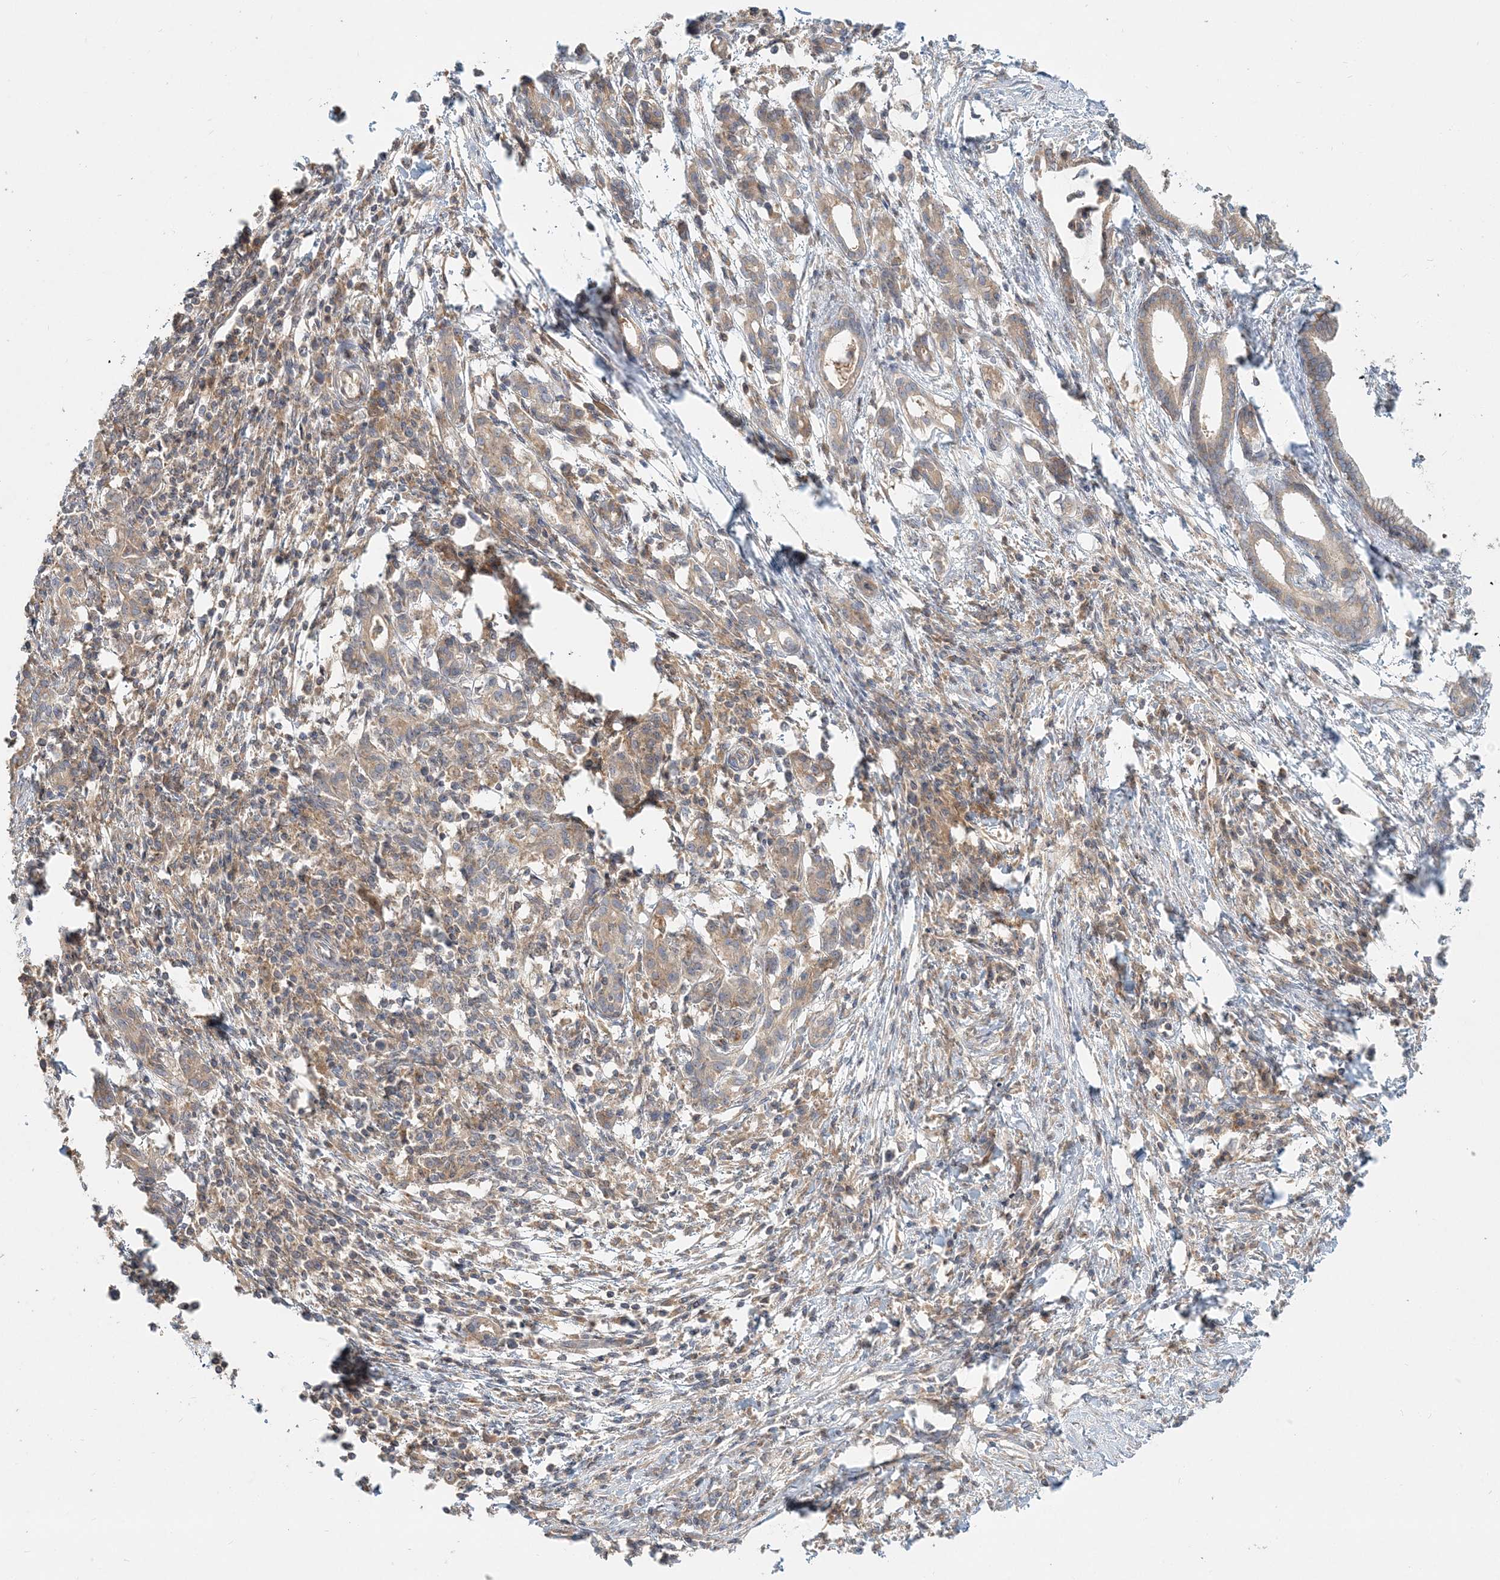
{"staining": {"intensity": "weak", "quantity": ">75%", "location": "cytoplasmic/membranous"}, "tissue": "pancreatic cancer", "cell_type": "Tumor cells", "image_type": "cancer", "snomed": [{"axis": "morphology", "description": "Adenocarcinoma, NOS"}, {"axis": "topography", "description": "Pancreas"}], "caption": "Approximately >75% of tumor cells in human pancreatic cancer display weak cytoplasmic/membranous protein staining as visualized by brown immunohistochemical staining.", "gene": "AP1AR", "patient": {"sex": "female", "age": 55}}